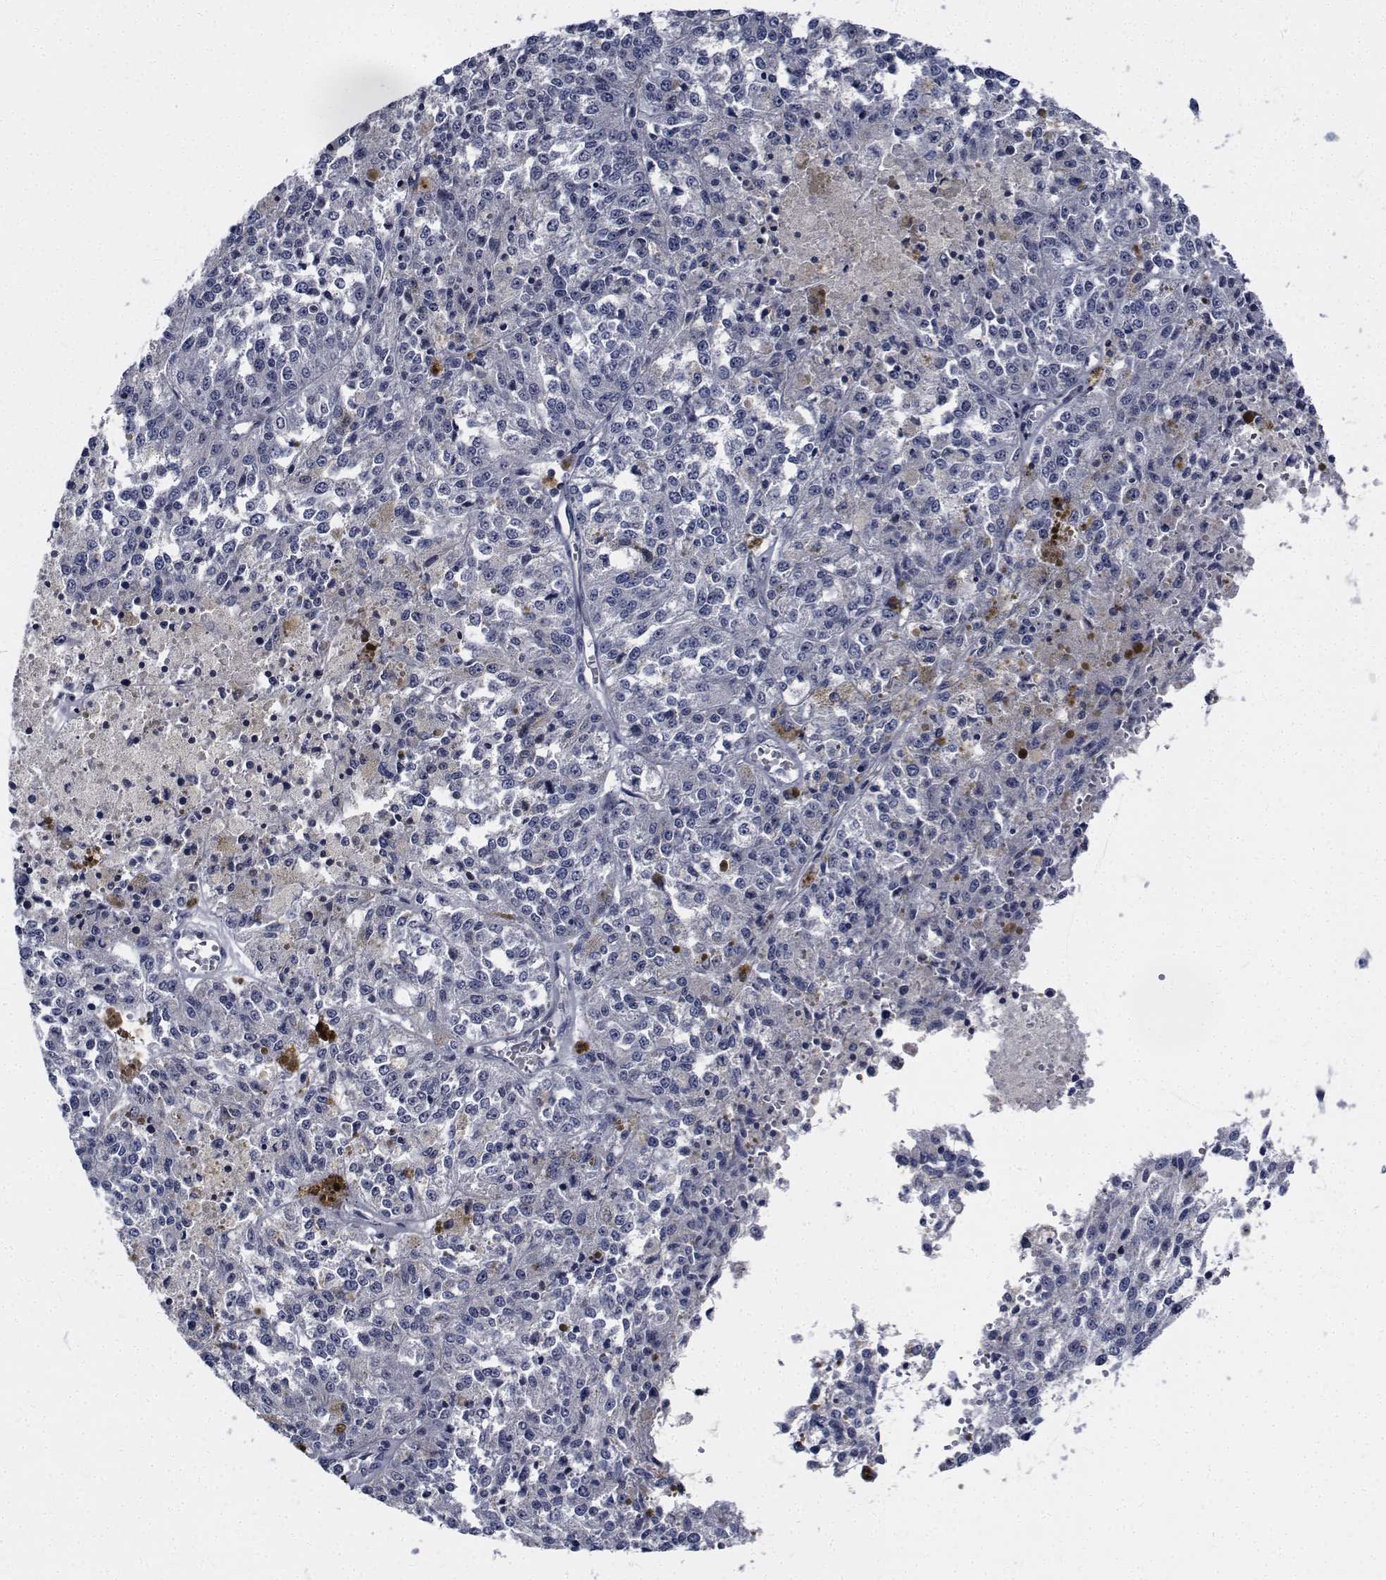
{"staining": {"intensity": "negative", "quantity": "none", "location": "none"}, "tissue": "melanoma", "cell_type": "Tumor cells", "image_type": "cancer", "snomed": [{"axis": "morphology", "description": "Malignant melanoma, Metastatic site"}, {"axis": "topography", "description": "Lymph node"}], "caption": "Tumor cells are negative for protein expression in human malignant melanoma (metastatic site).", "gene": "TTBK1", "patient": {"sex": "female", "age": 64}}